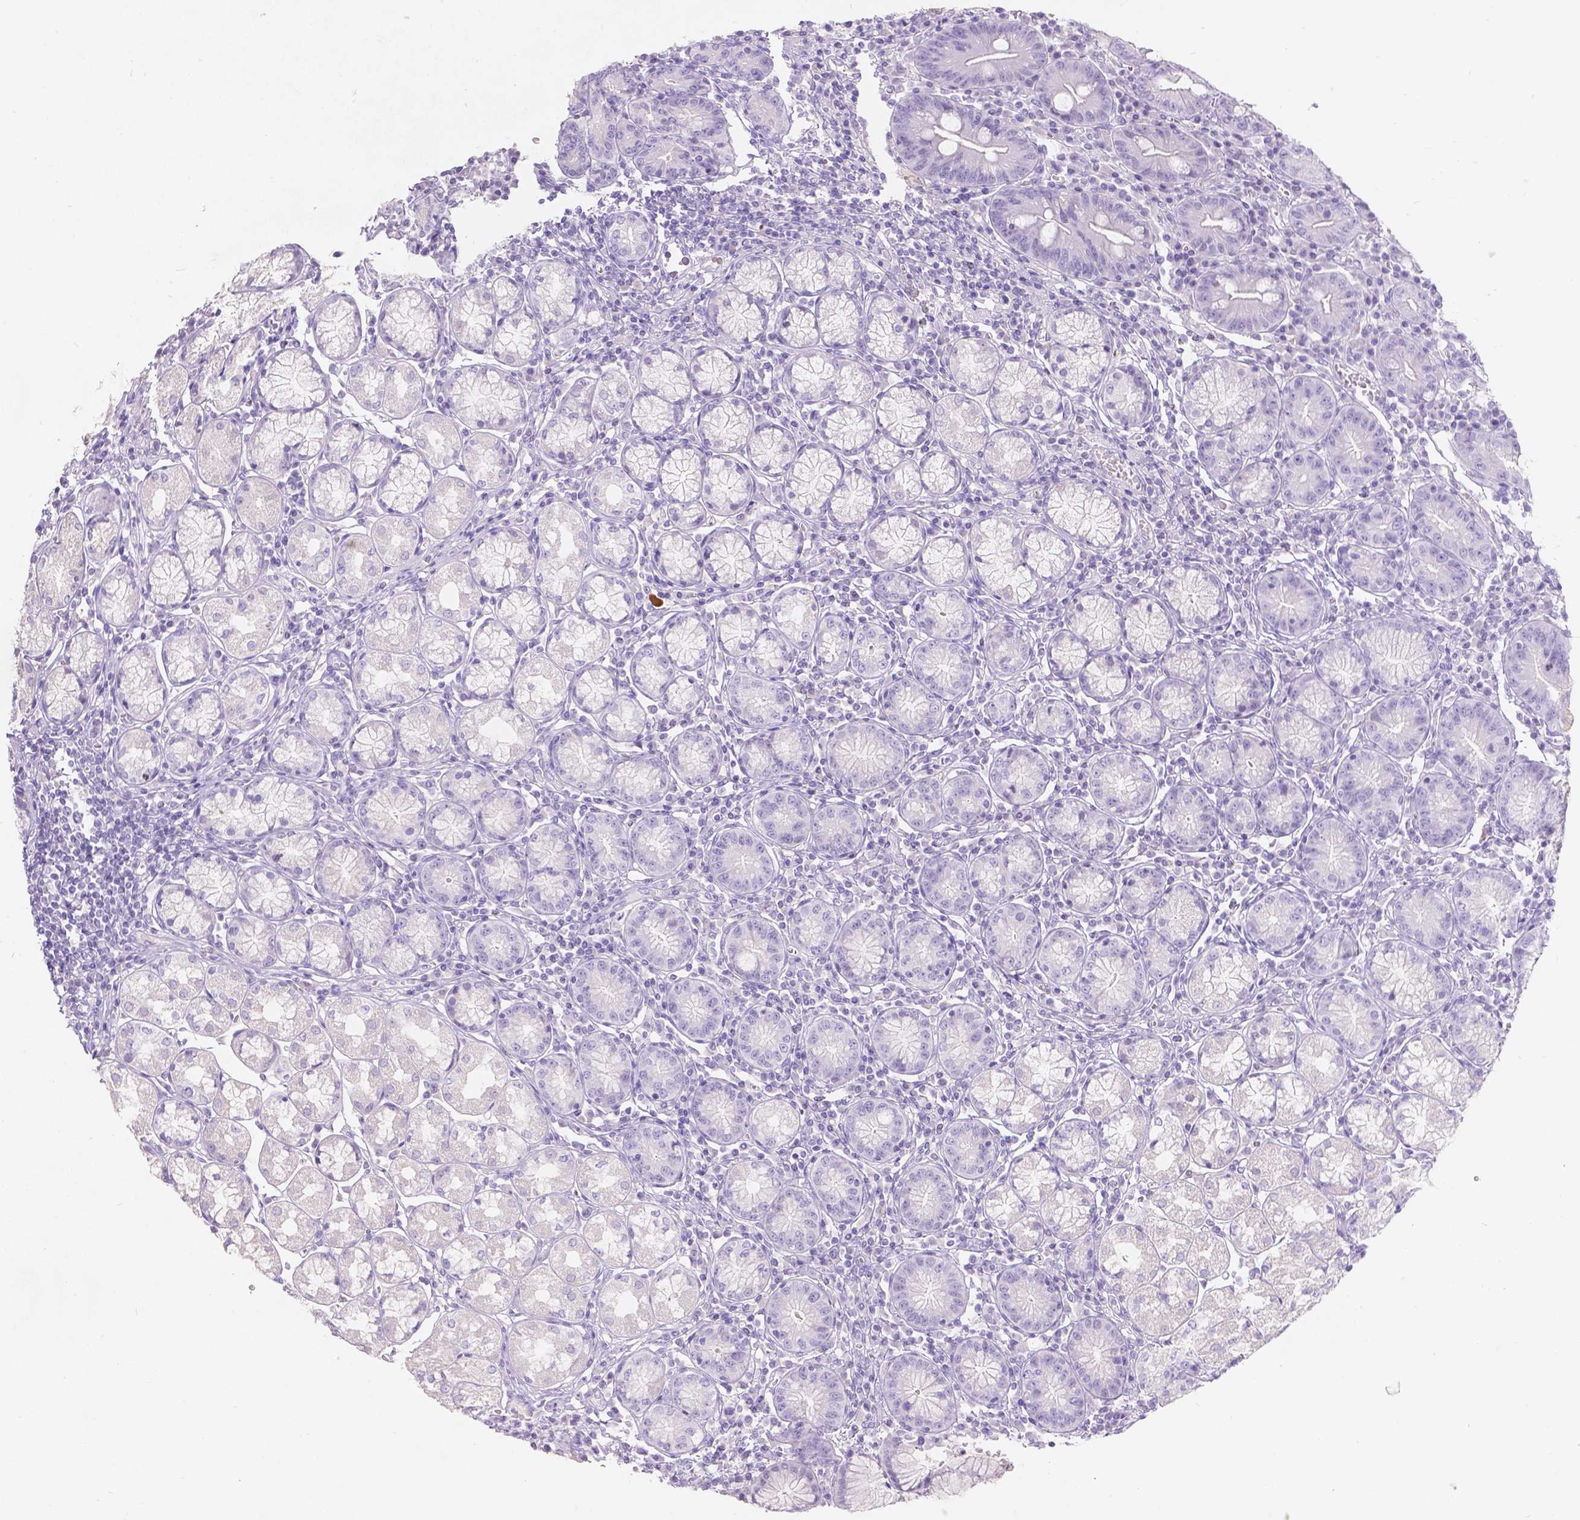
{"staining": {"intensity": "negative", "quantity": "none", "location": "none"}, "tissue": "stomach", "cell_type": "Glandular cells", "image_type": "normal", "snomed": [{"axis": "morphology", "description": "Normal tissue, NOS"}, {"axis": "topography", "description": "Stomach"}], "caption": "Stomach stained for a protein using immunohistochemistry (IHC) shows no staining glandular cells.", "gene": "GAL3ST2", "patient": {"sex": "male", "age": 55}}